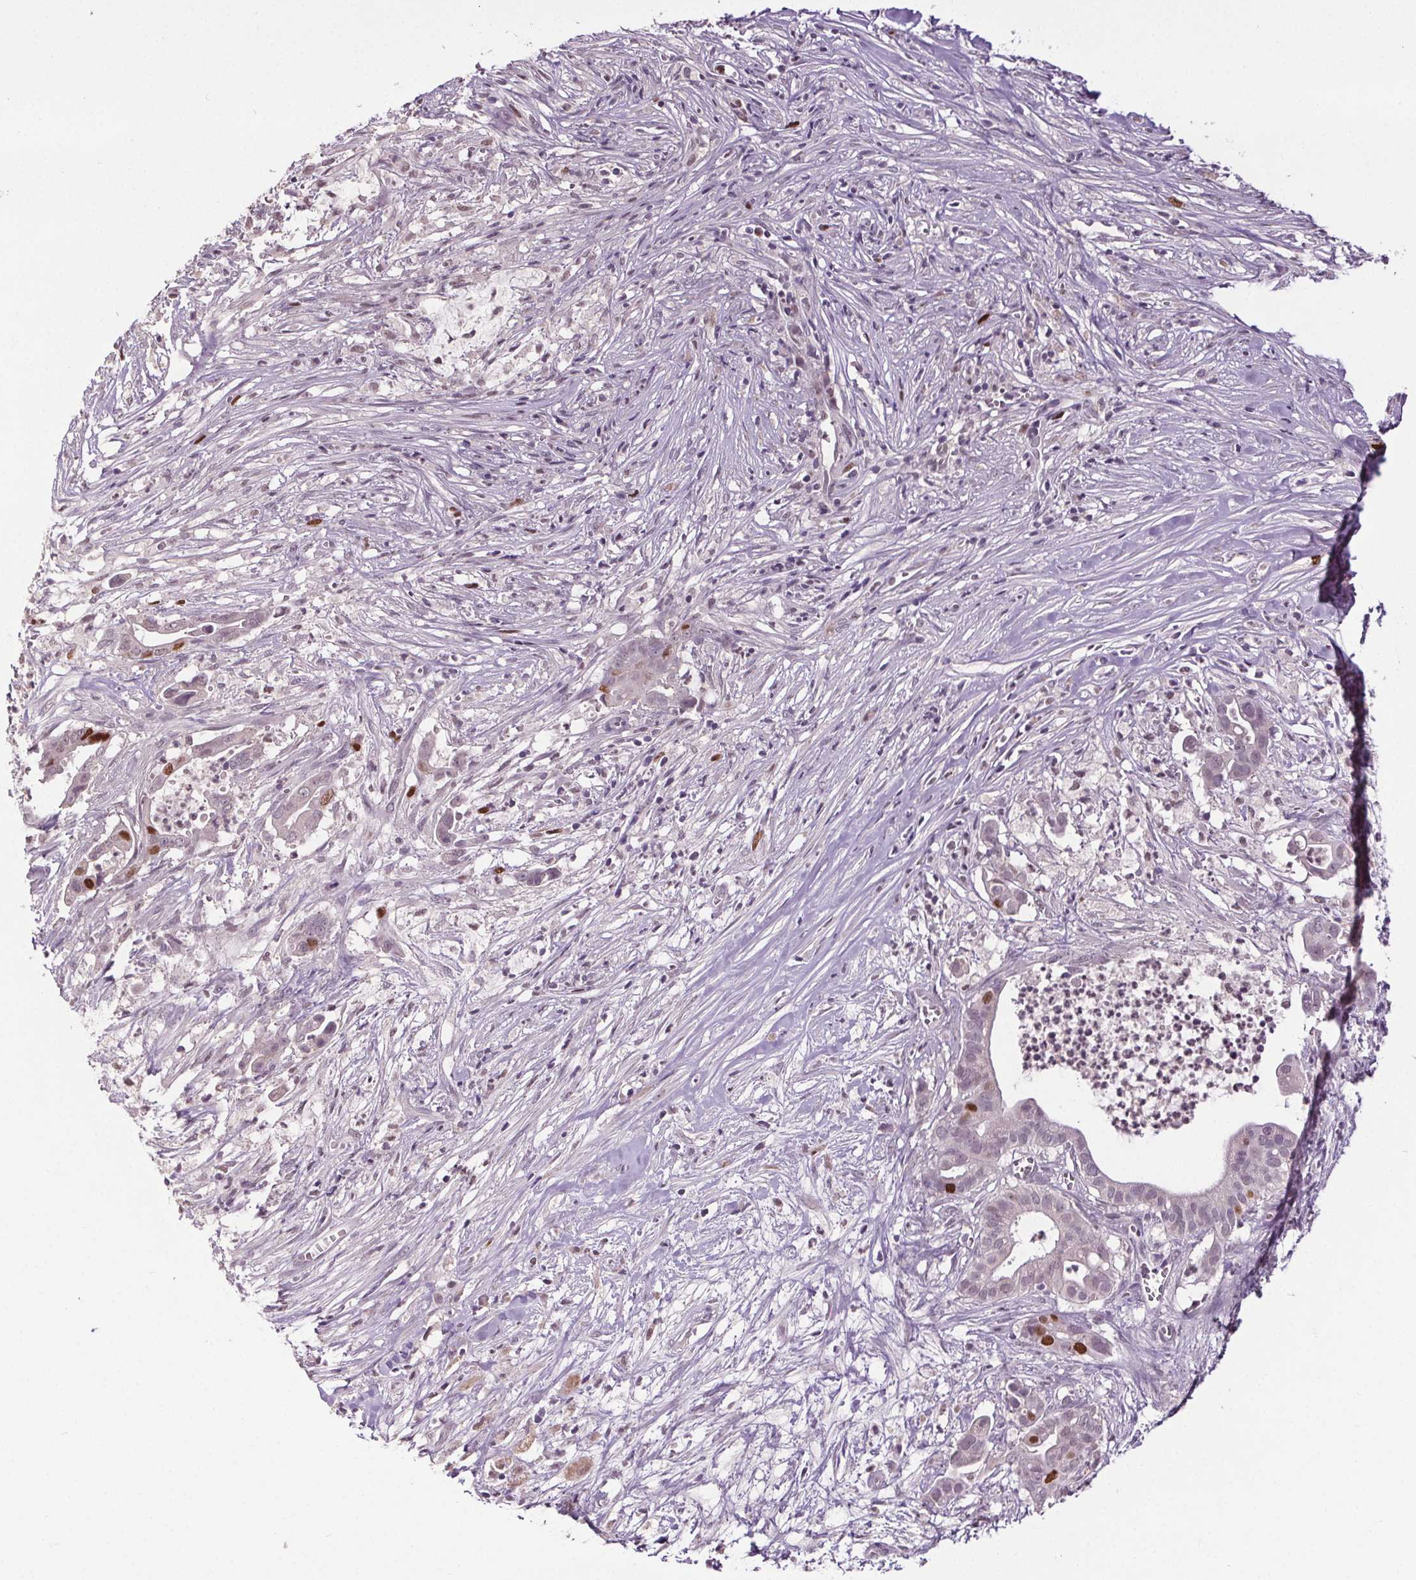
{"staining": {"intensity": "strong", "quantity": "<25%", "location": "nuclear"}, "tissue": "pancreatic cancer", "cell_type": "Tumor cells", "image_type": "cancer", "snomed": [{"axis": "morphology", "description": "Adenocarcinoma, NOS"}, {"axis": "topography", "description": "Pancreas"}], "caption": "Approximately <25% of tumor cells in human pancreatic cancer (adenocarcinoma) demonstrate strong nuclear protein positivity as visualized by brown immunohistochemical staining.", "gene": "CENPF", "patient": {"sex": "male", "age": 61}}